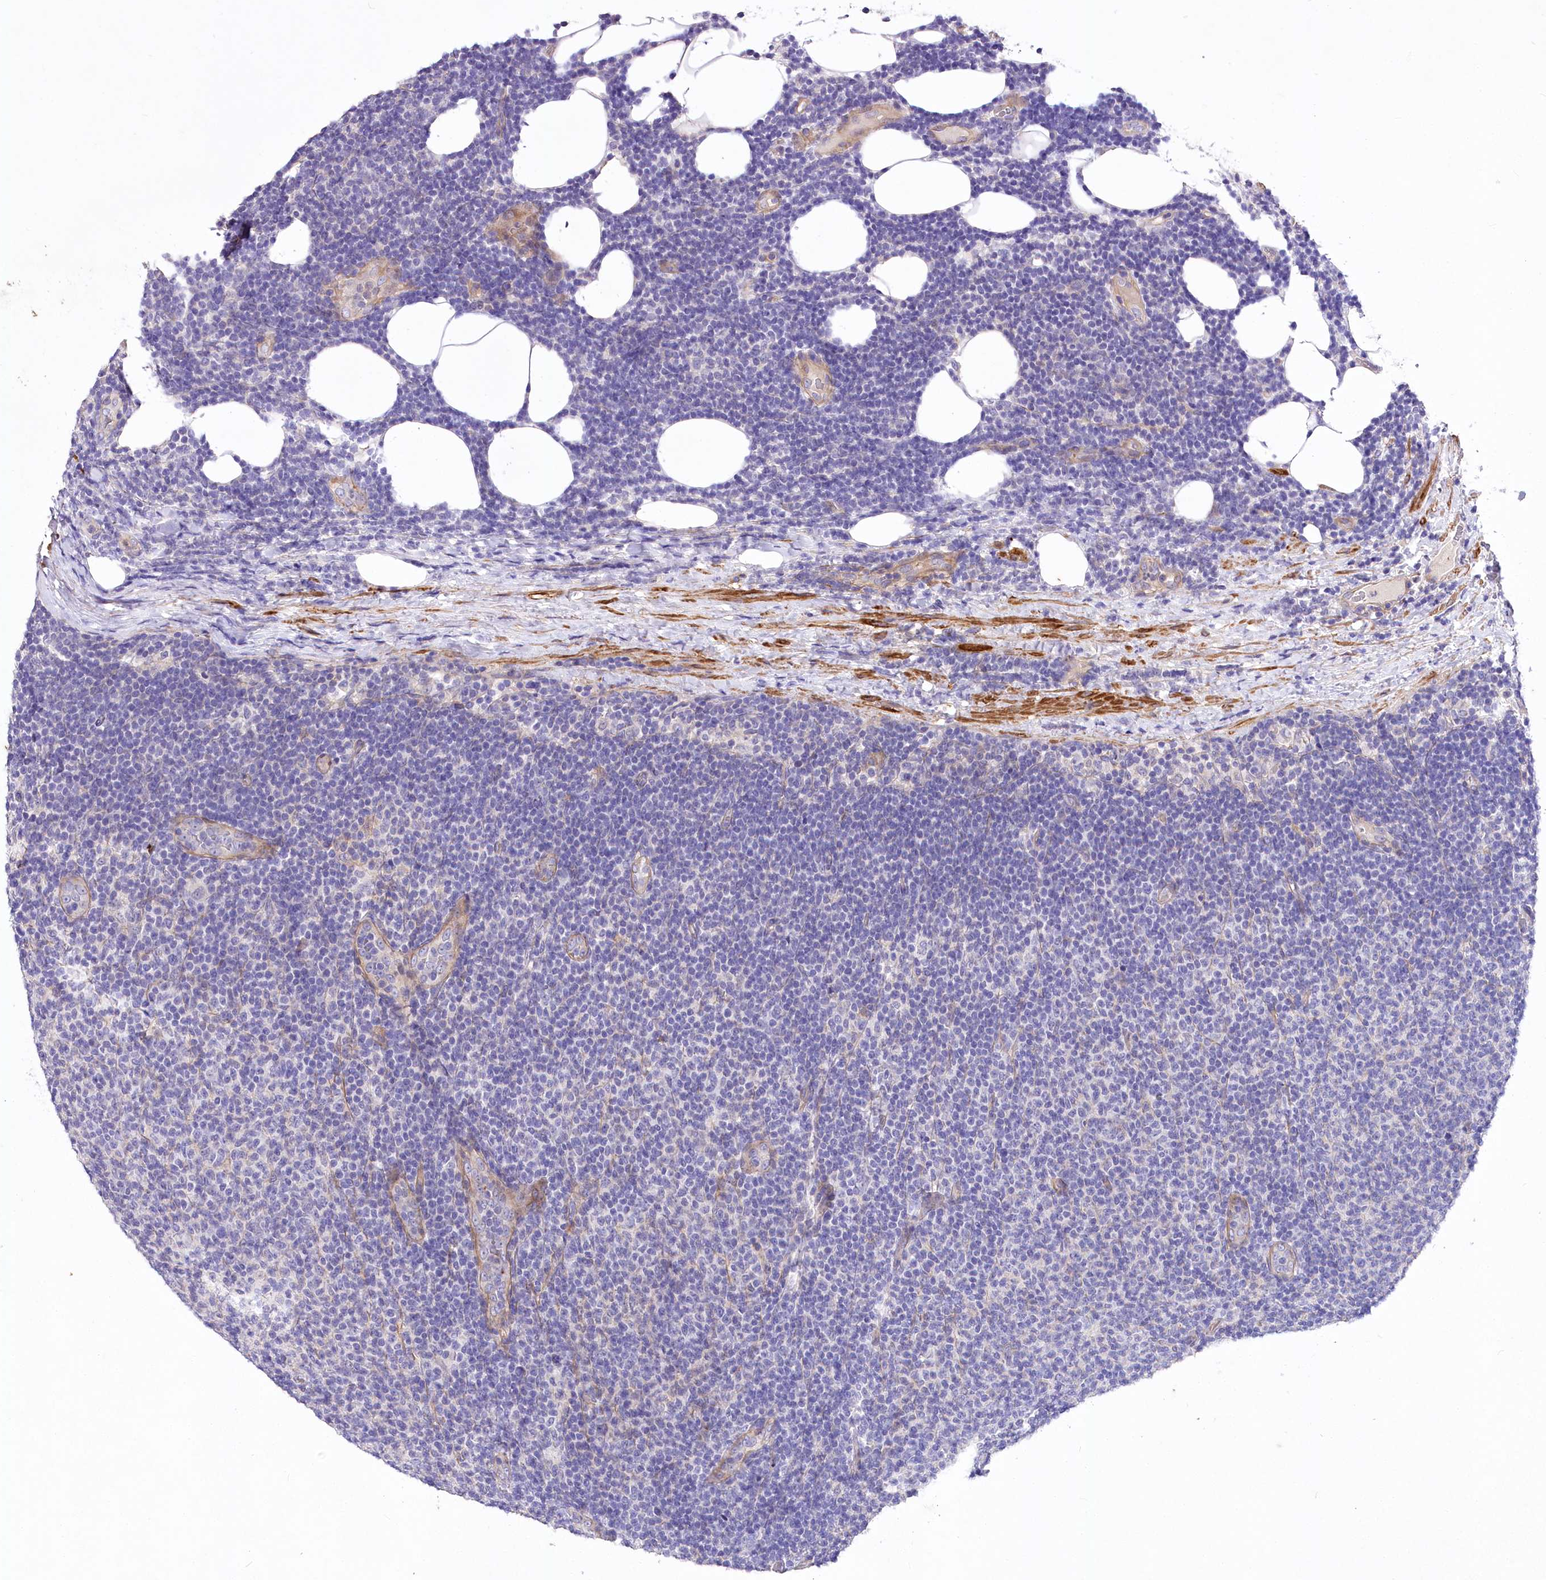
{"staining": {"intensity": "negative", "quantity": "none", "location": "none"}, "tissue": "lymphoma", "cell_type": "Tumor cells", "image_type": "cancer", "snomed": [{"axis": "morphology", "description": "Malignant lymphoma, non-Hodgkin's type, Low grade"}, {"axis": "topography", "description": "Lymph node"}], "caption": "There is no significant expression in tumor cells of lymphoma.", "gene": "RDH16", "patient": {"sex": "male", "age": 66}}